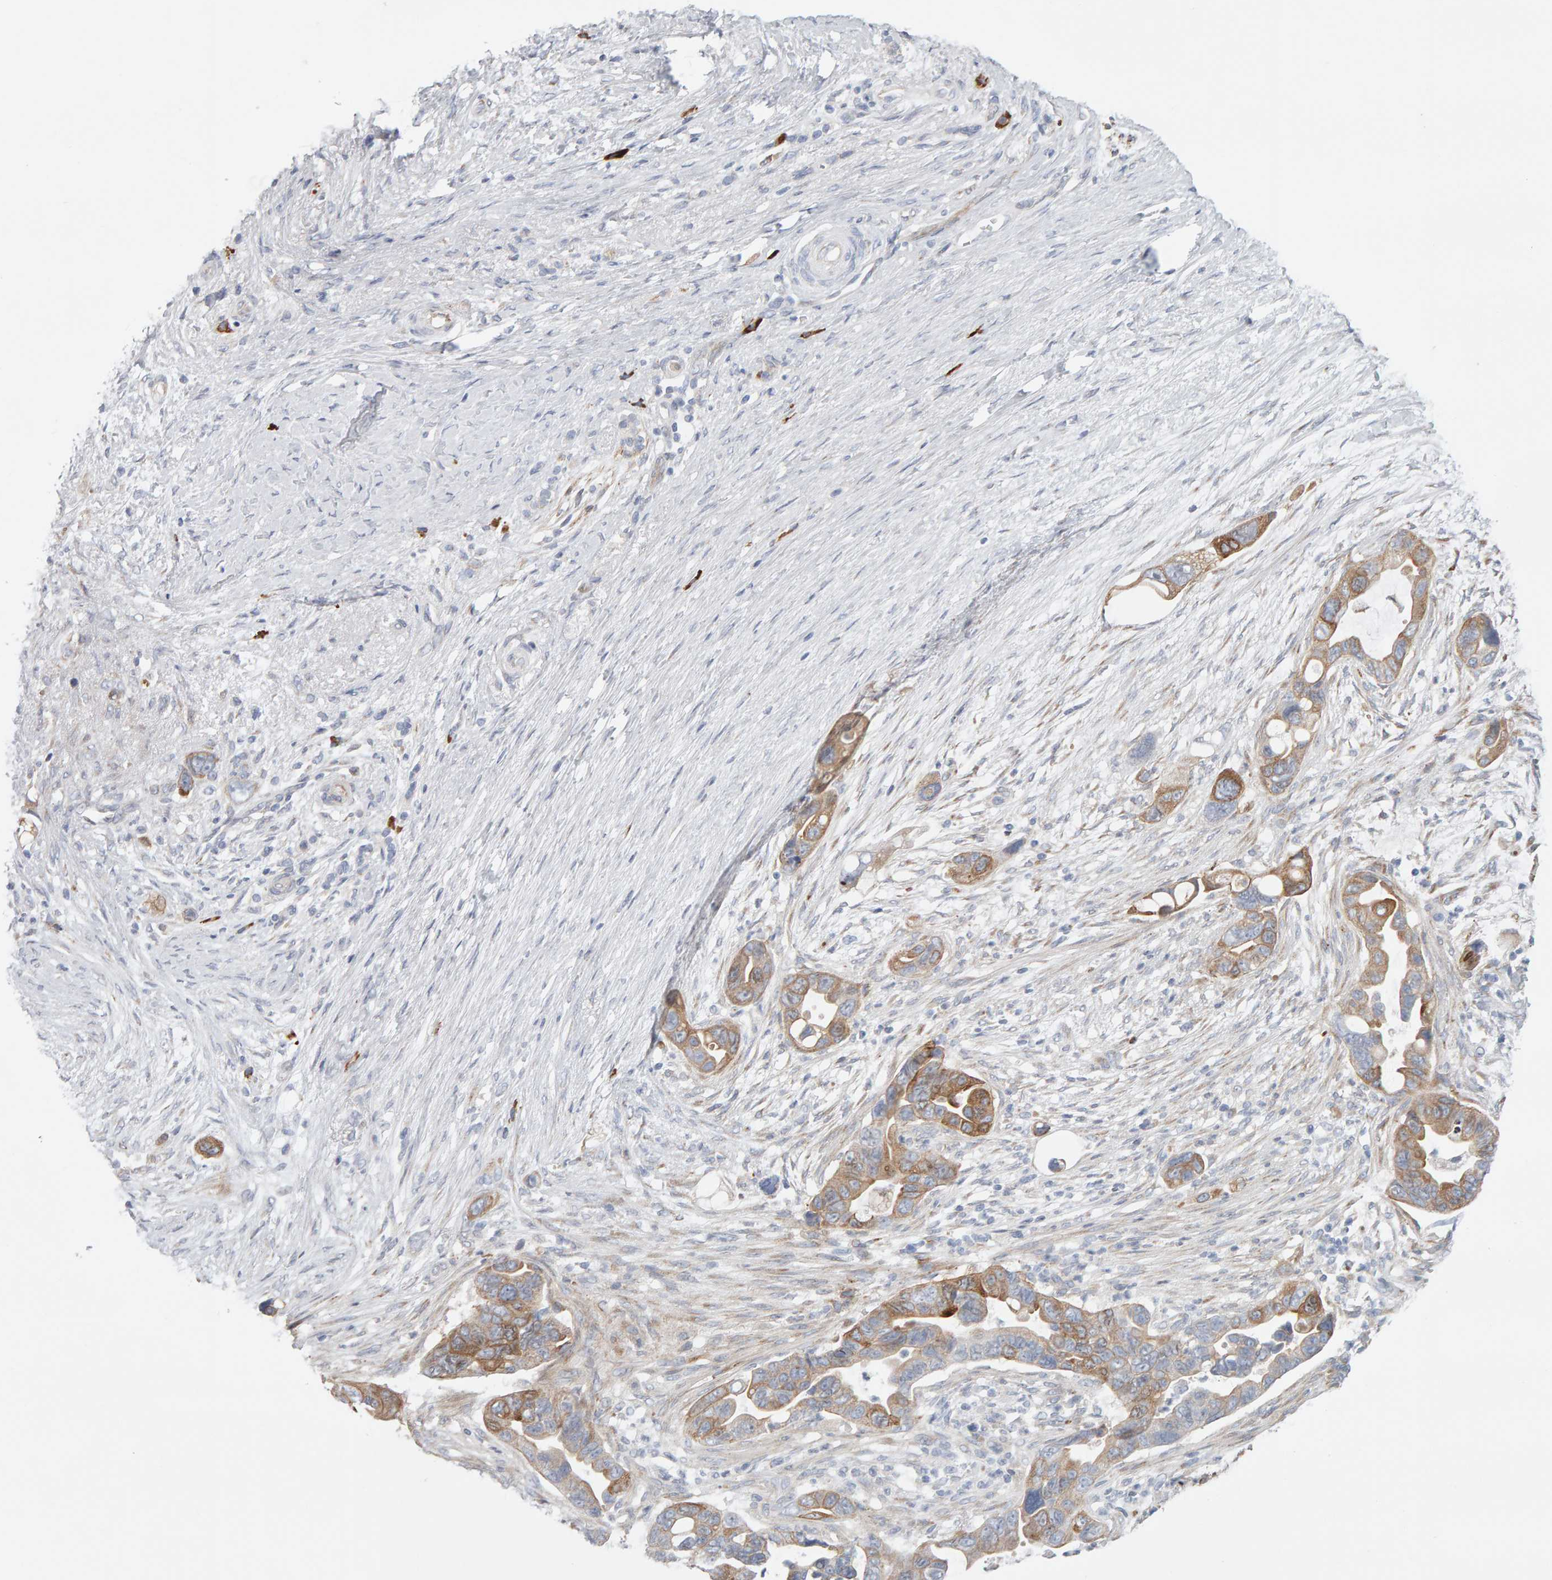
{"staining": {"intensity": "moderate", "quantity": ">75%", "location": "cytoplasmic/membranous"}, "tissue": "pancreatic cancer", "cell_type": "Tumor cells", "image_type": "cancer", "snomed": [{"axis": "morphology", "description": "Adenocarcinoma, NOS"}, {"axis": "topography", "description": "Pancreas"}], "caption": "Protein expression analysis of human adenocarcinoma (pancreatic) reveals moderate cytoplasmic/membranous positivity in about >75% of tumor cells.", "gene": "ENGASE", "patient": {"sex": "female", "age": 72}}